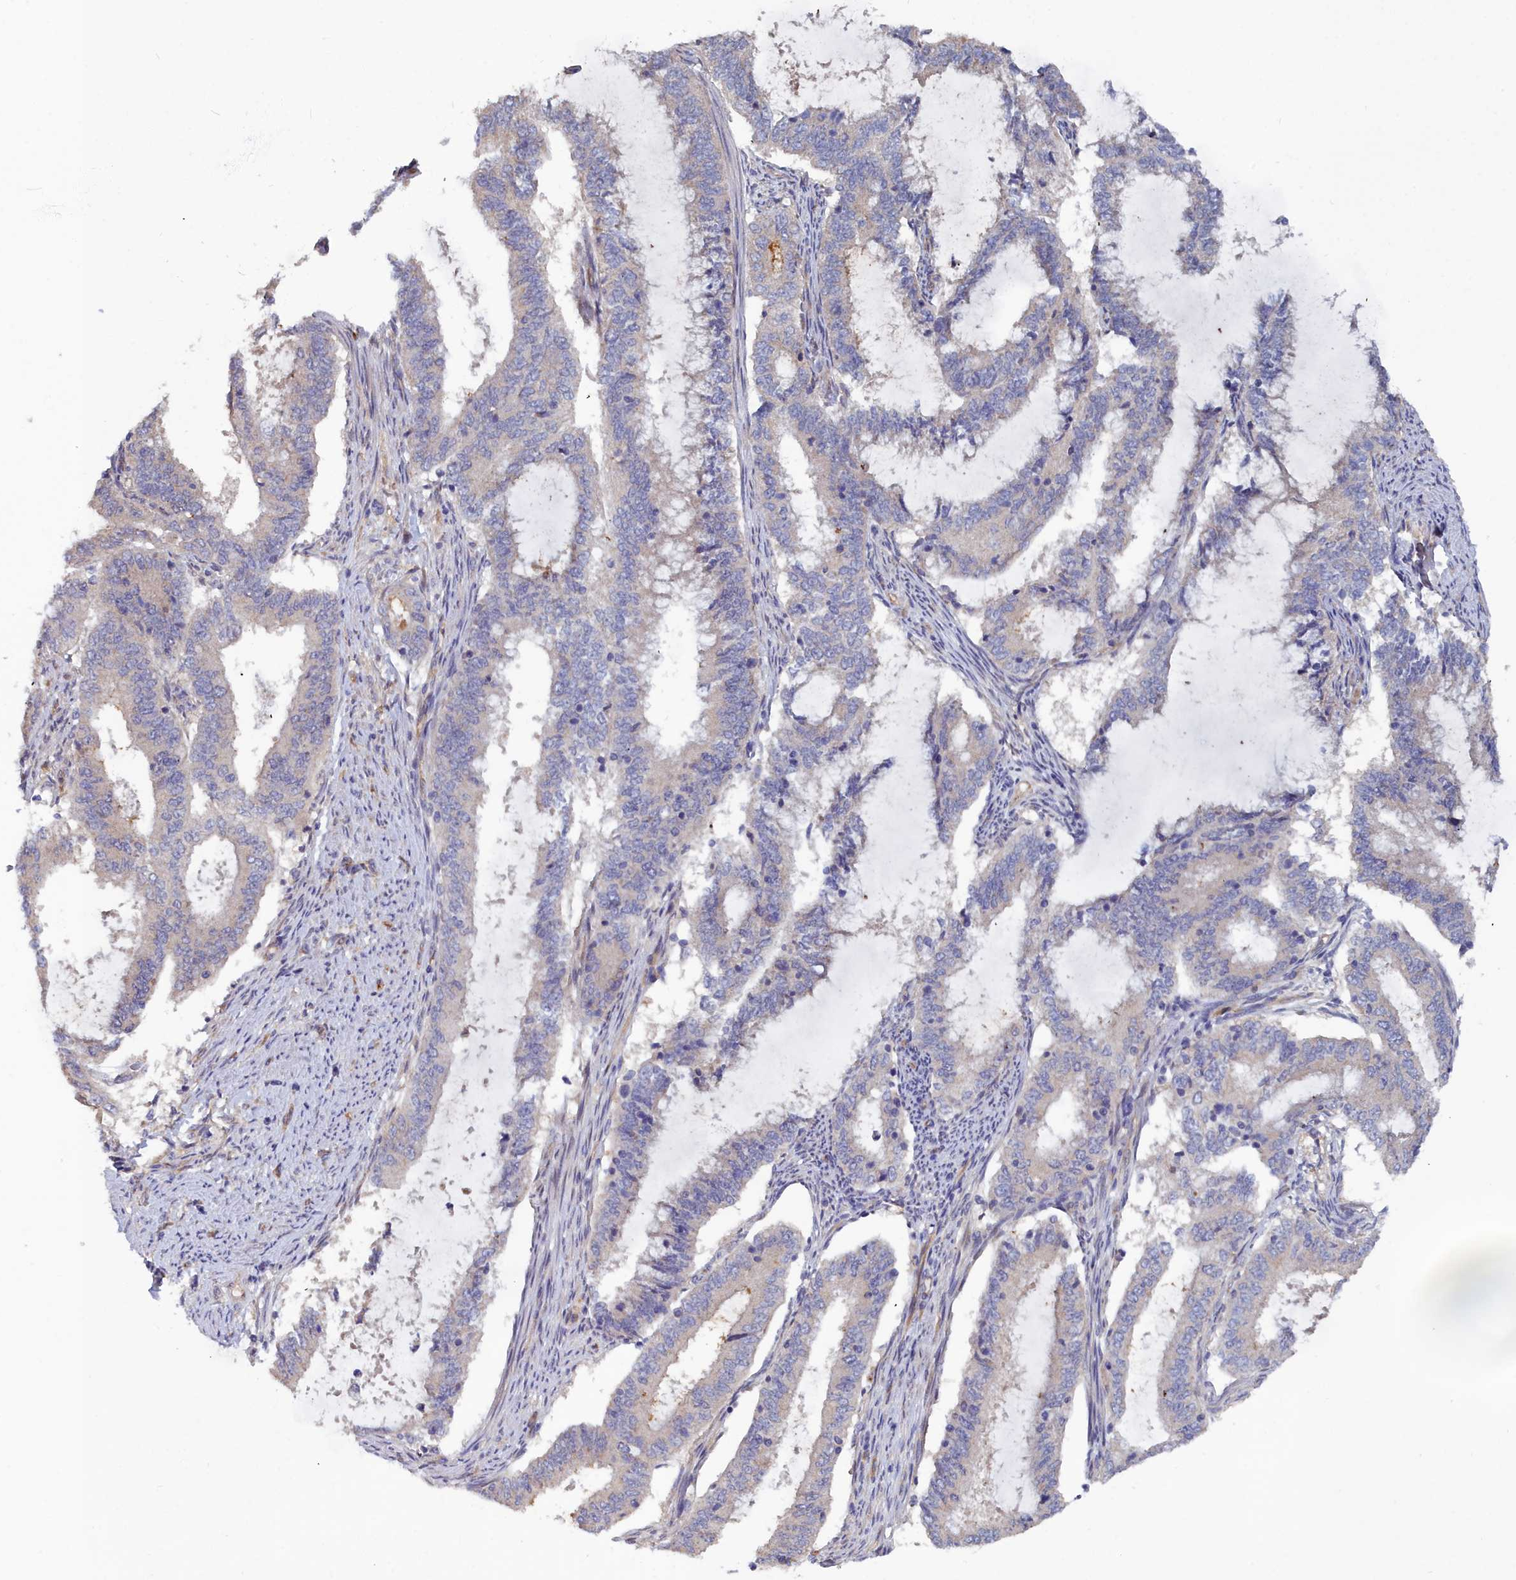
{"staining": {"intensity": "weak", "quantity": "<25%", "location": "cytoplasmic/membranous"}, "tissue": "endometrial cancer", "cell_type": "Tumor cells", "image_type": "cancer", "snomed": [{"axis": "morphology", "description": "Adenocarcinoma, NOS"}, {"axis": "topography", "description": "Endometrium"}], "caption": "Tumor cells show no significant staining in adenocarcinoma (endometrial).", "gene": "RDX", "patient": {"sex": "female", "age": 51}}